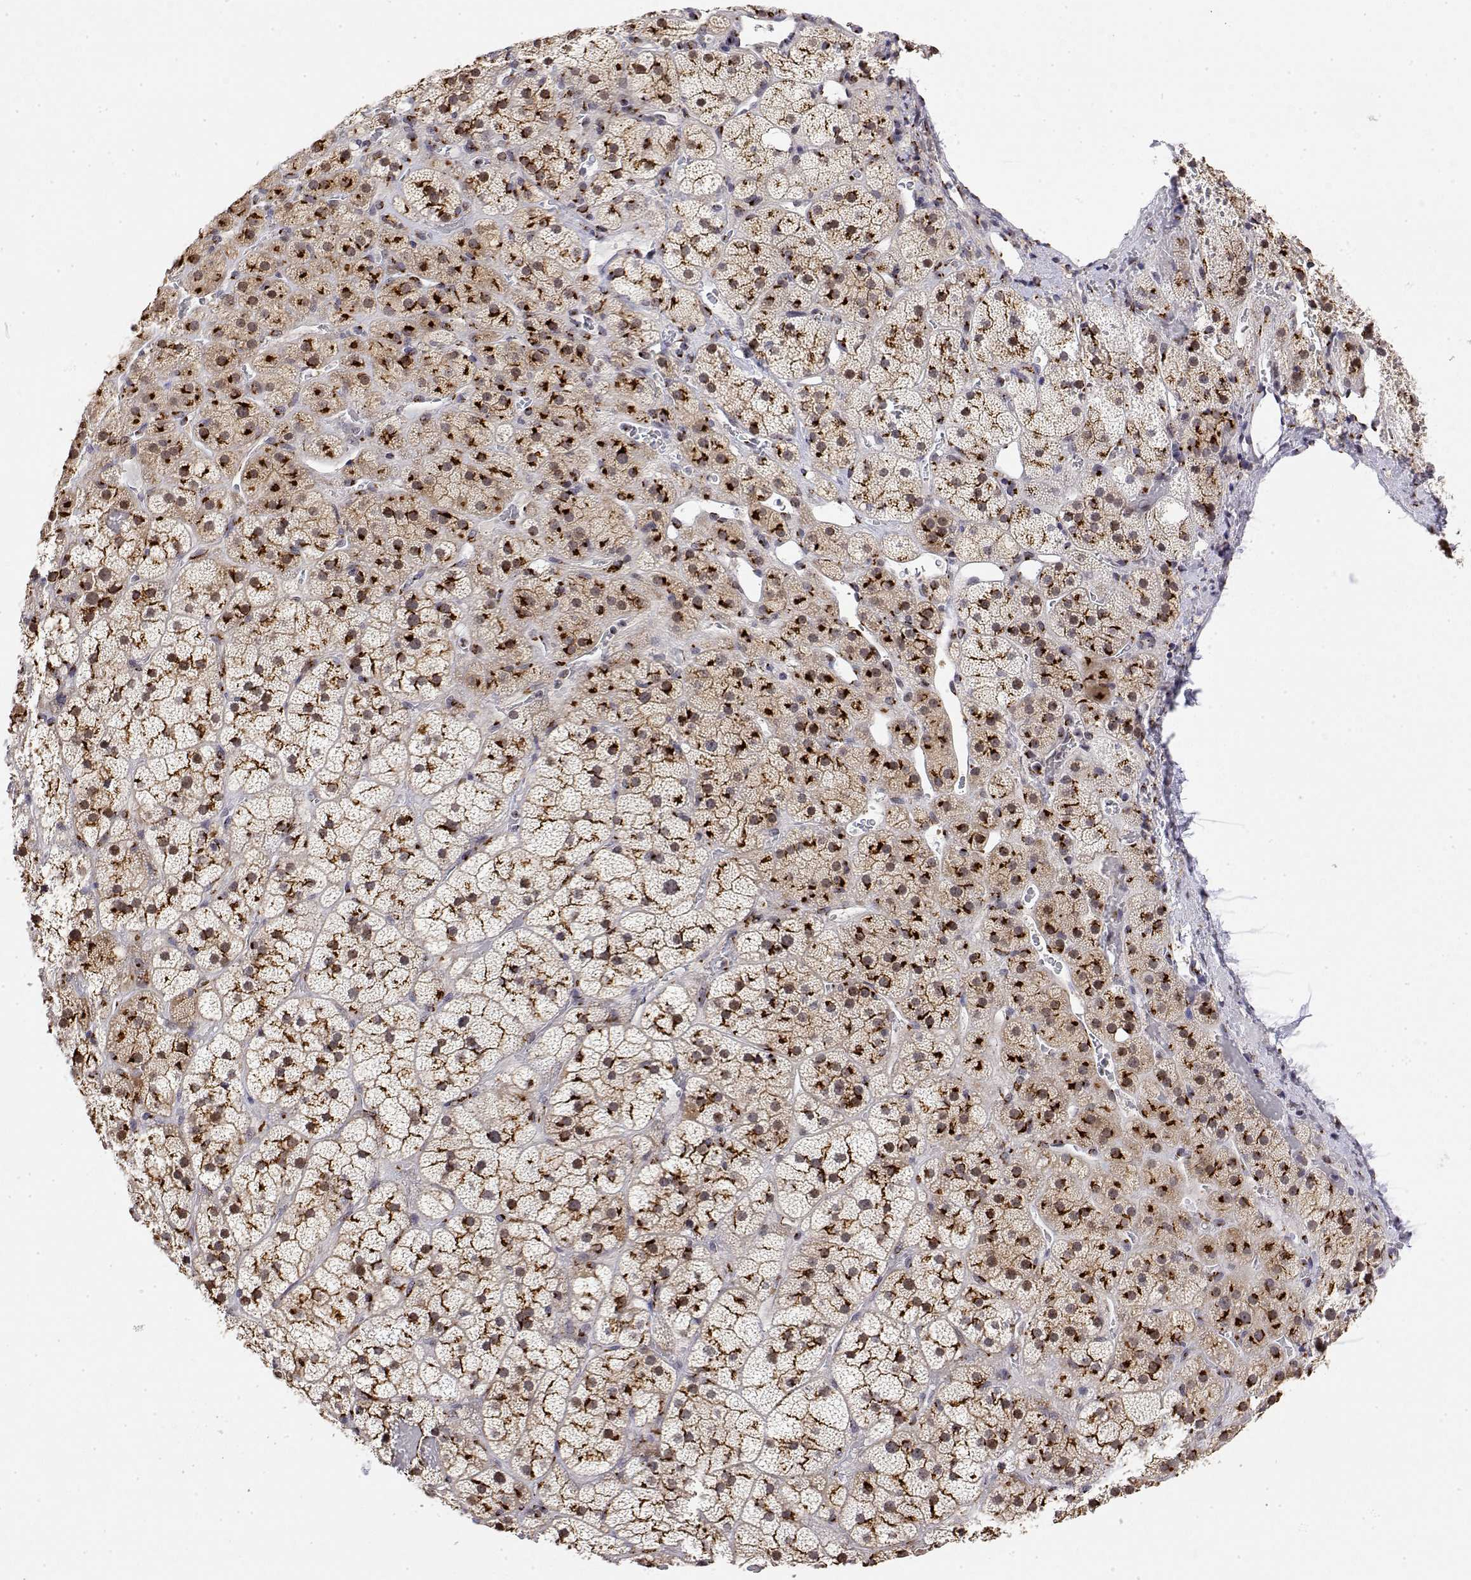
{"staining": {"intensity": "strong", "quantity": ">75%", "location": "cytoplasmic/membranous"}, "tissue": "adrenal gland", "cell_type": "Glandular cells", "image_type": "normal", "snomed": [{"axis": "morphology", "description": "Normal tissue, NOS"}, {"axis": "topography", "description": "Adrenal gland"}], "caption": "The immunohistochemical stain highlights strong cytoplasmic/membranous expression in glandular cells of unremarkable adrenal gland. (DAB (3,3'-diaminobenzidine) IHC with brightfield microscopy, high magnification).", "gene": "YIPF3", "patient": {"sex": "male", "age": 57}}